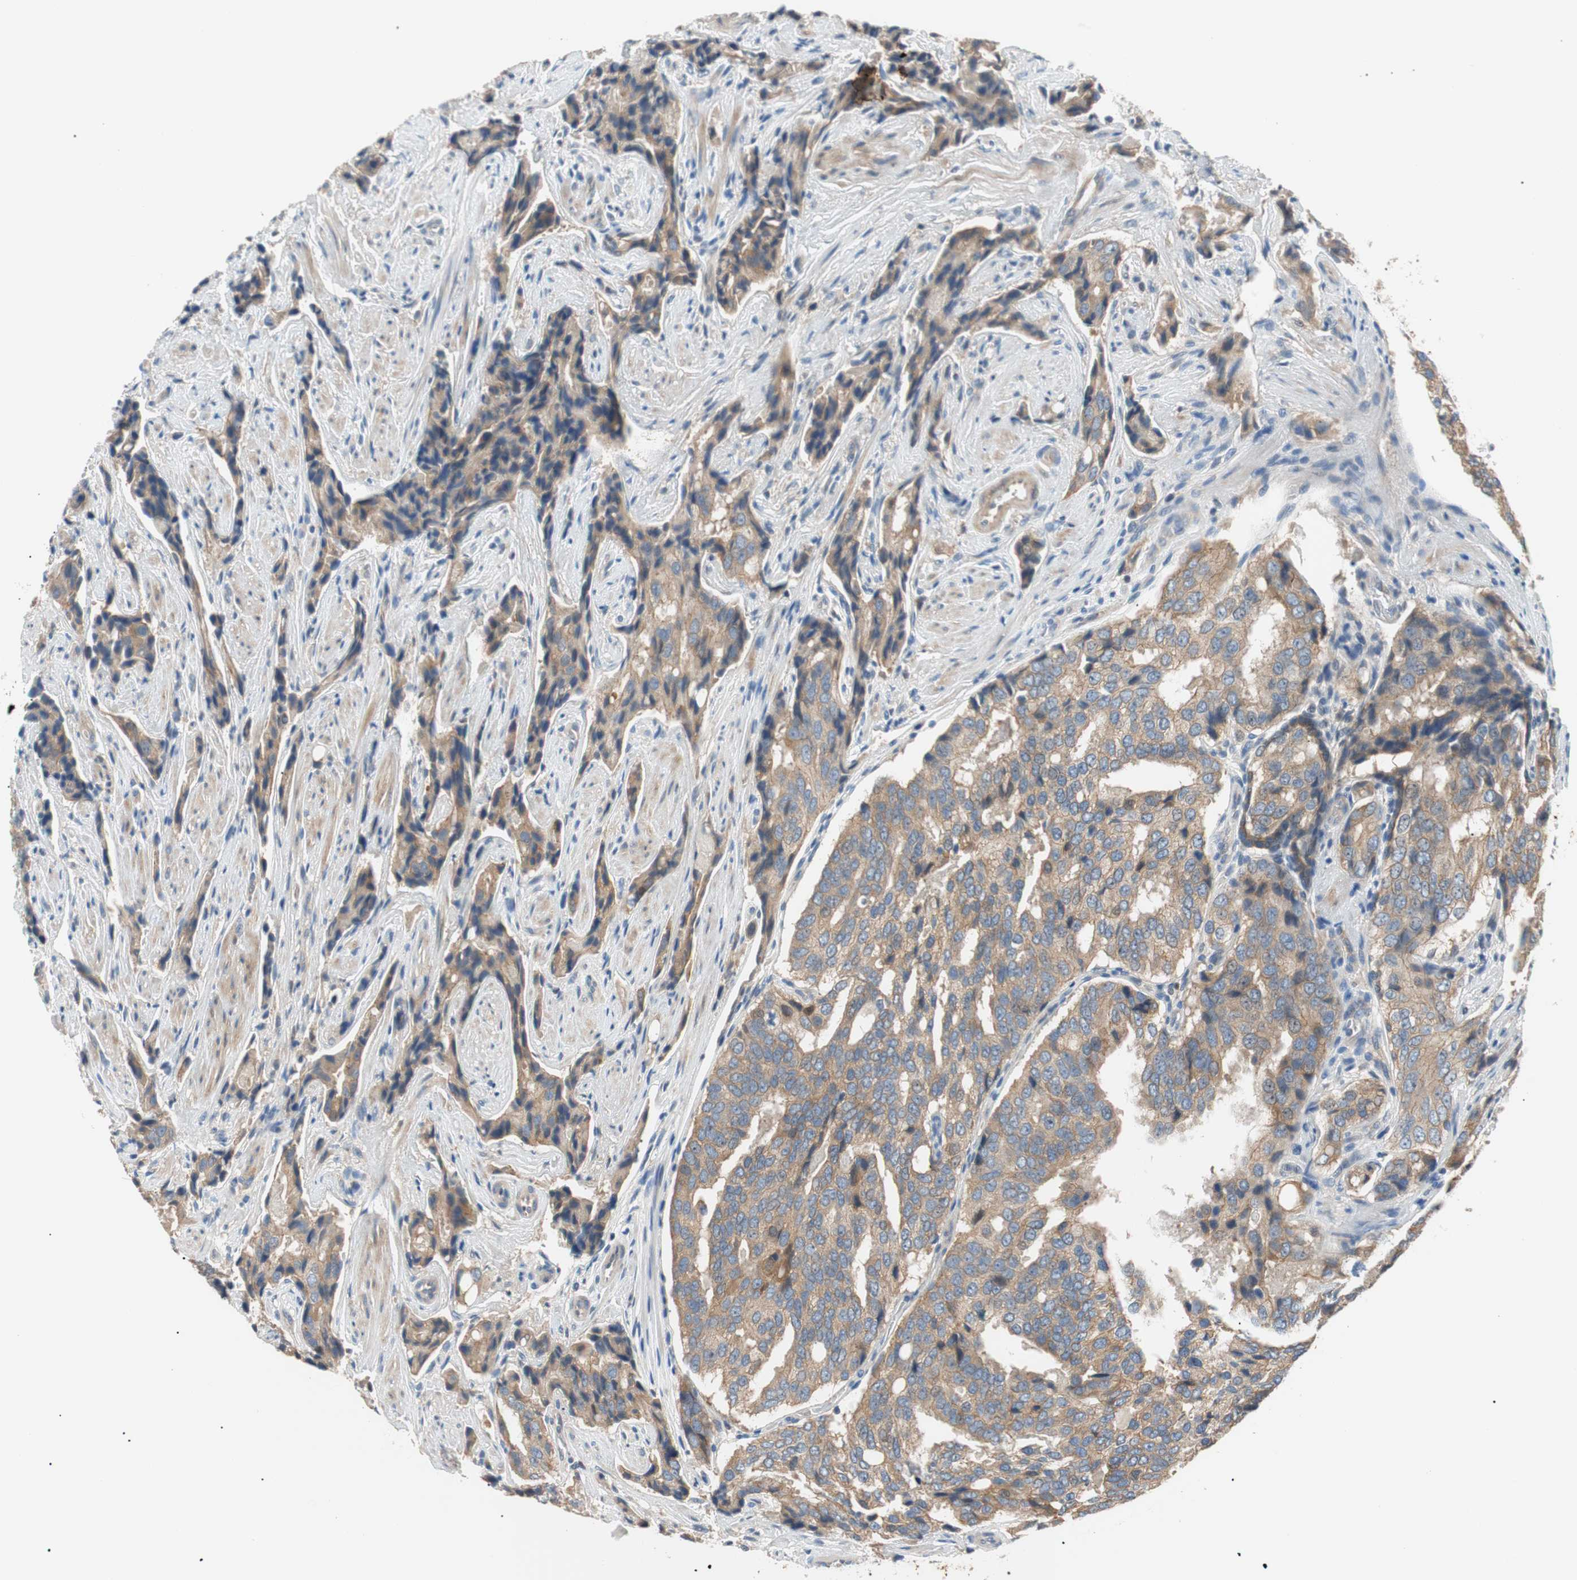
{"staining": {"intensity": "moderate", "quantity": ">75%", "location": "cytoplasmic/membranous"}, "tissue": "prostate cancer", "cell_type": "Tumor cells", "image_type": "cancer", "snomed": [{"axis": "morphology", "description": "Adenocarcinoma, High grade"}, {"axis": "topography", "description": "Prostate"}], "caption": "This is an image of immunohistochemistry (IHC) staining of prostate cancer (adenocarcinoma (high-grade)), which shows moderate staining in the cytoplasmic/membranous of tumor cells.", "gene": "PCK1", "patient": {"sex": "male", "age": 58}}